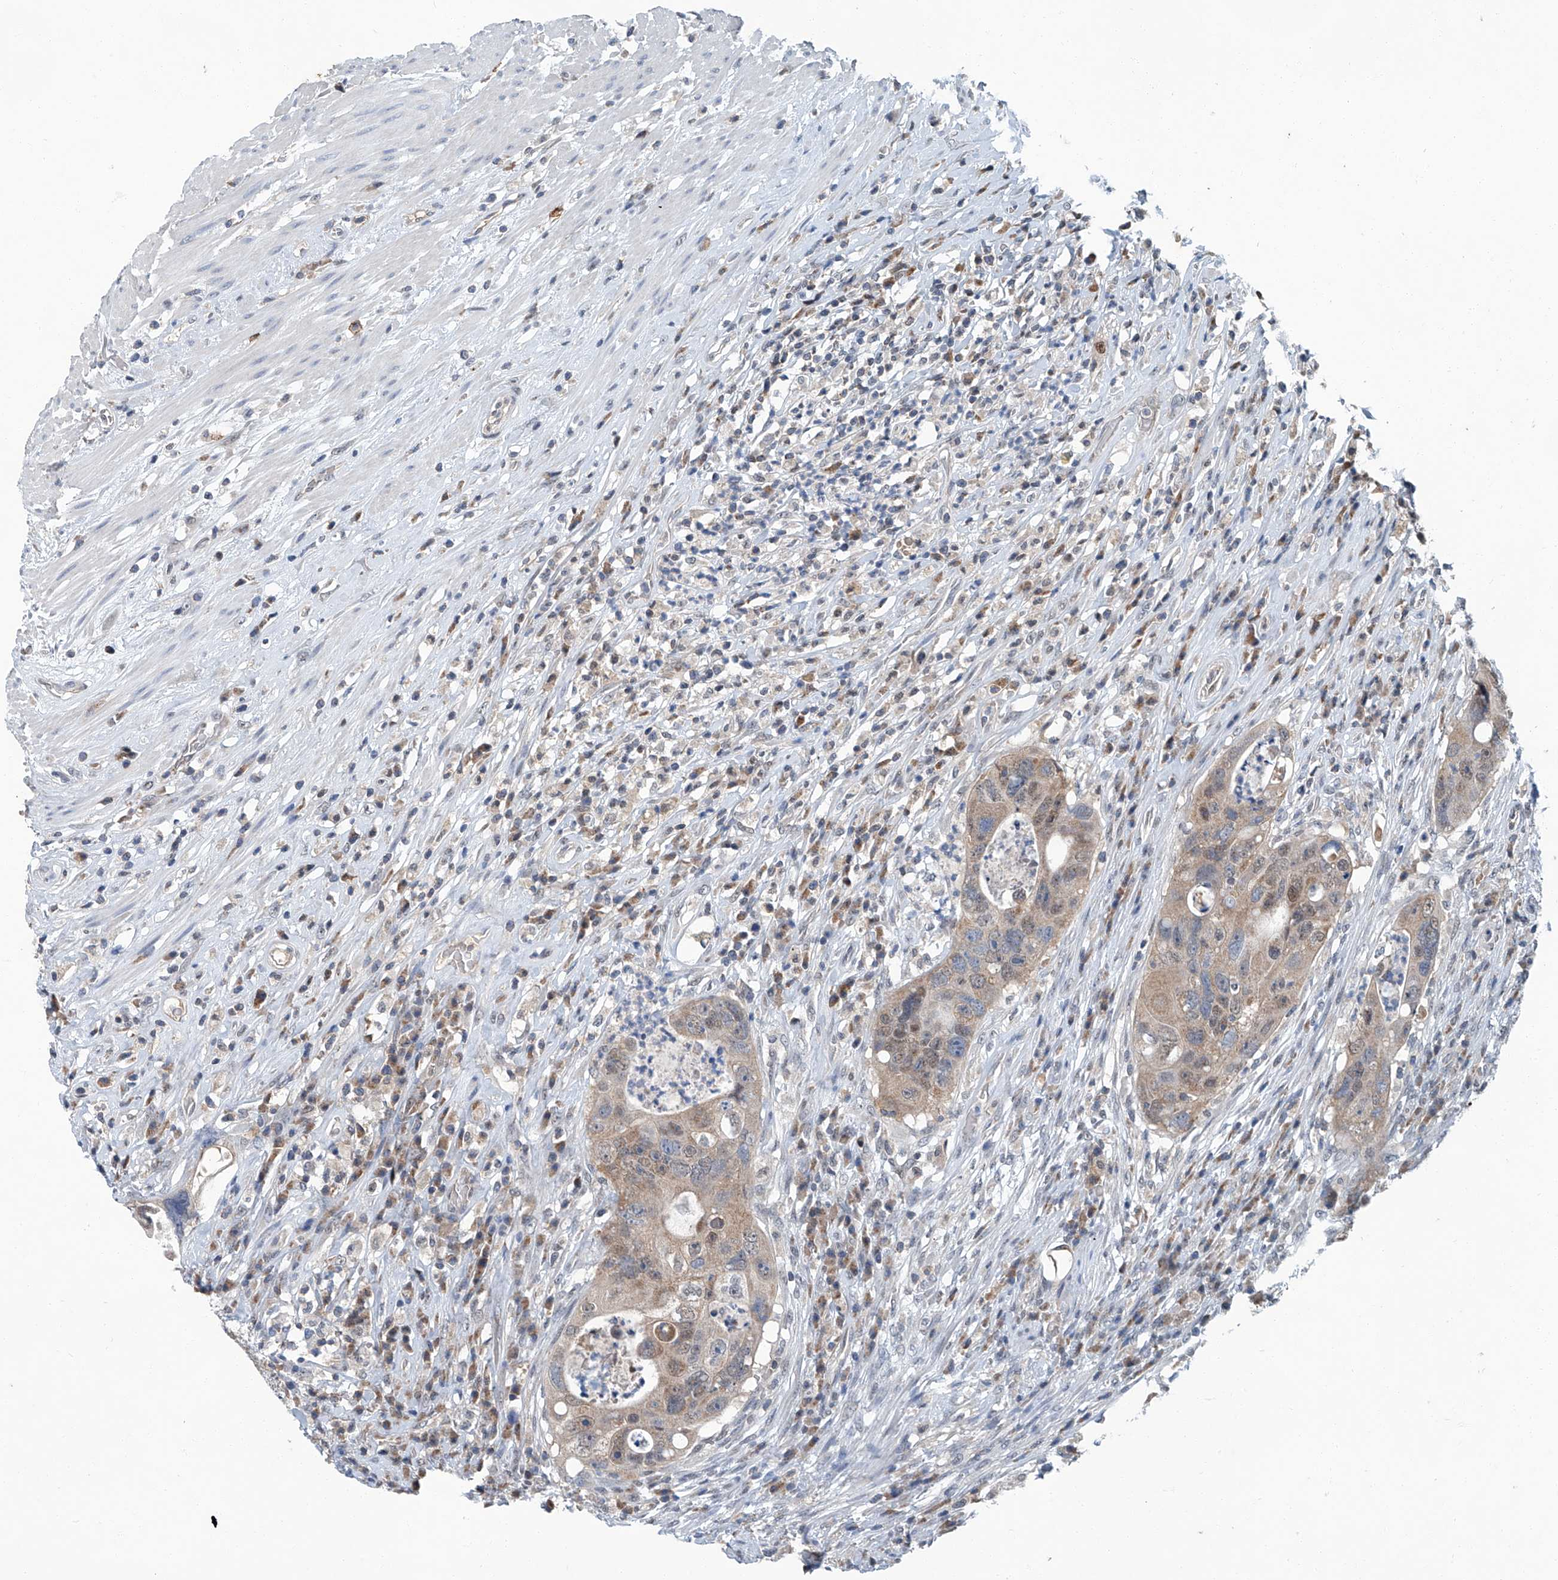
{"staining": {"intensity": "weak", "quantity": "25%-75%", "location": "cytoplasmic/membranous"}, "tissue": "colorectal cancer", "cell_type": "Tumor cells", "image_type": "cancer", "snomed": [{"axis": "morphology", "description": "Adenocarcinoma, NOS"}, {"axis": "topography", "description": "Rectum"}], "caption": "A micrograph showing weak cytoplasmic/membranous staining in approximately 25%-75% of tumor cells in colorectal cancer (adenocarcinoma), as visualized by brown immunohistochemical staining.", "gene": "CLK1", "patient": {"sex": "male", "age": 59}}